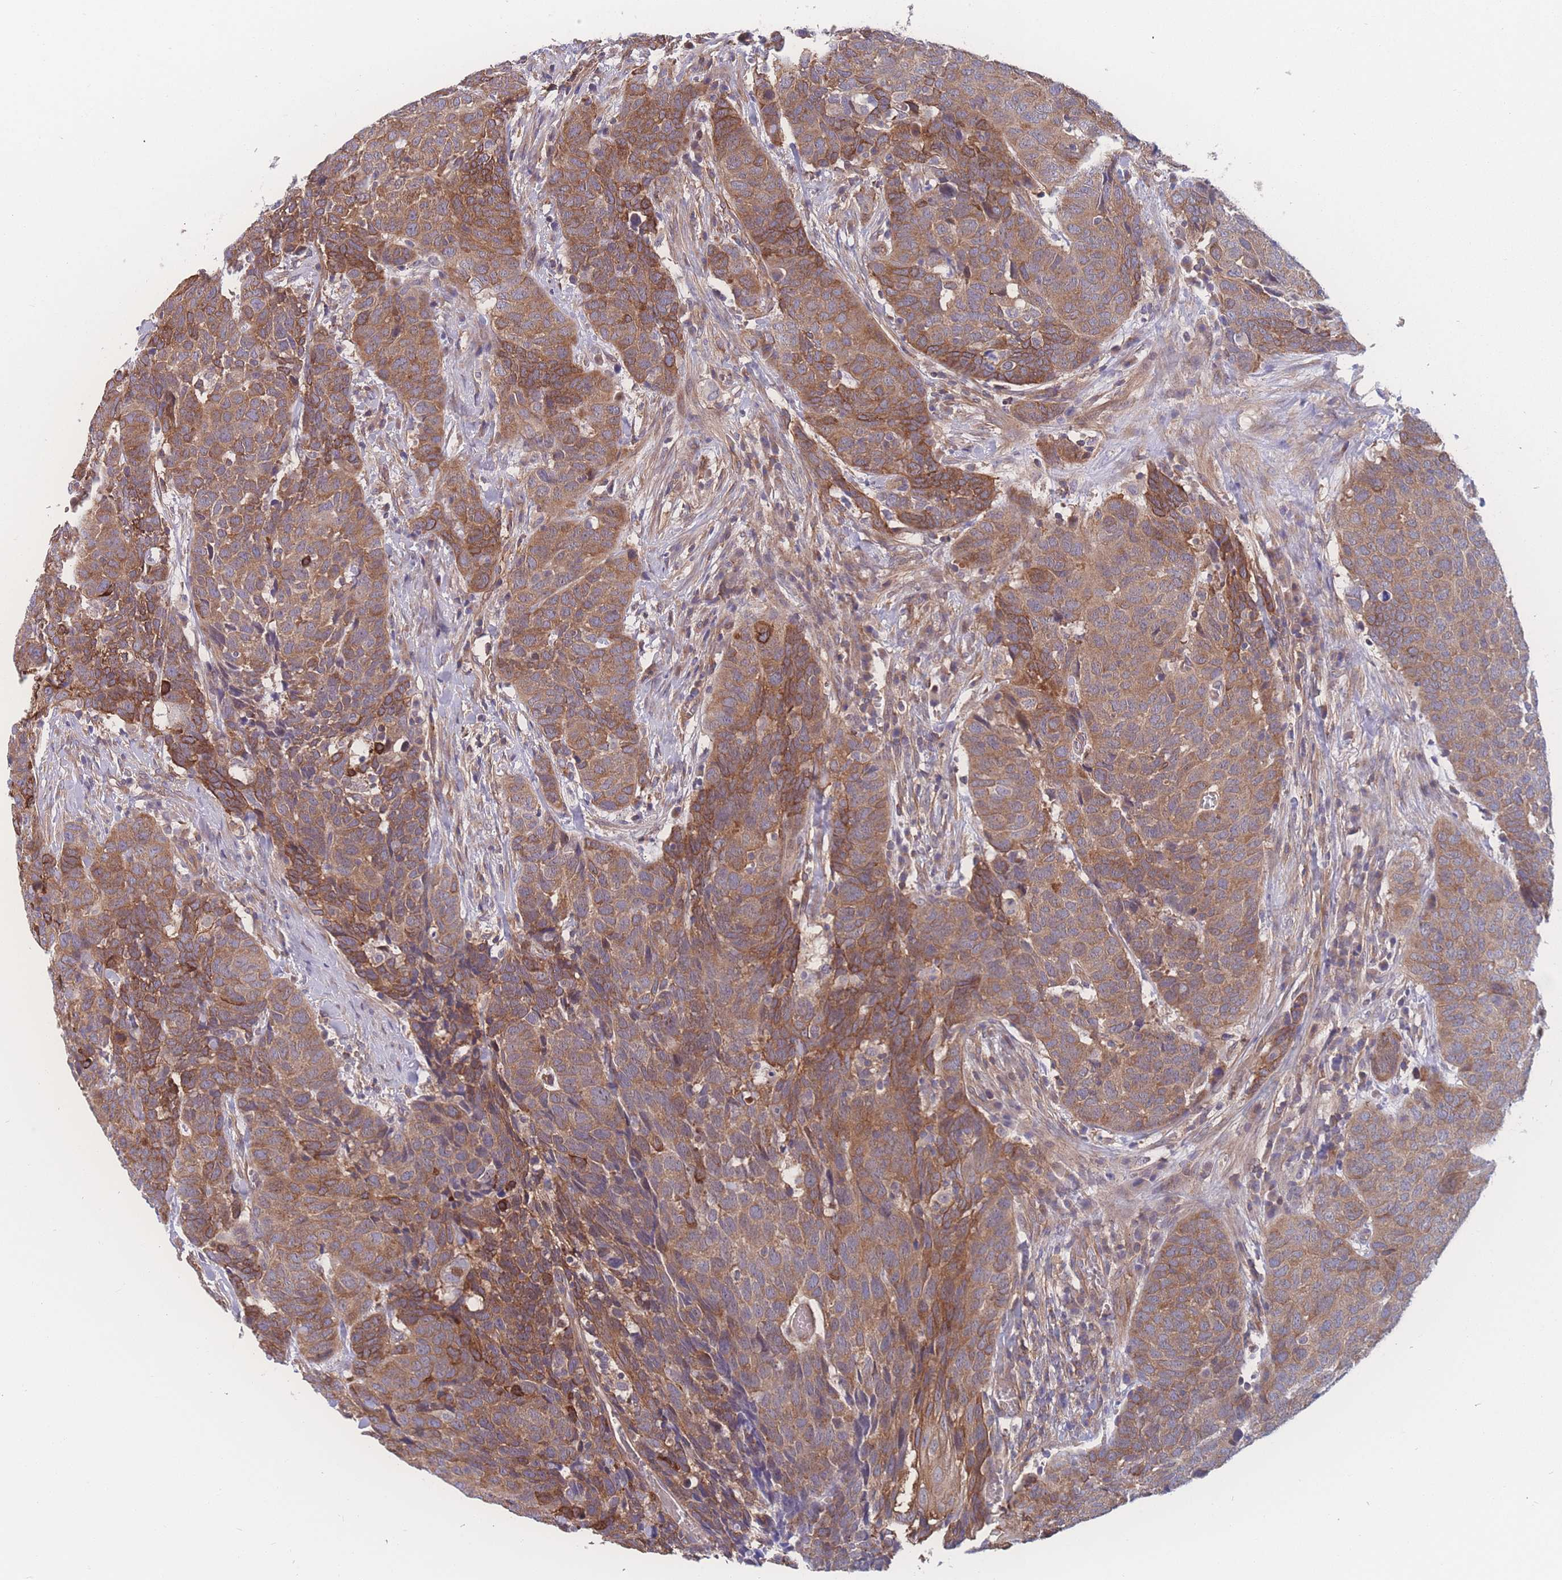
{"staining": {"intensity": "moderate", "quantity": ">75%", "location": "cytoplasmic/membranous"}, "tissue": "head and neck cancer", "cell_type": "Tumor cells", "image_type": "cancer", "snomed": [{"axis": "morphology", "description": "Squamous cell carcinoma, NOS"}, {"axis": "topography", "description": "Head-Neck"}], "caption": "A histopathology image of human squamous cell carcinoma (head and neck) stained for a protein displays moderate cytoplasmic/membranous brown staining in tumor cells.", "gene": "CFAP97", "patient": {"sex": "male", "age": 66}}